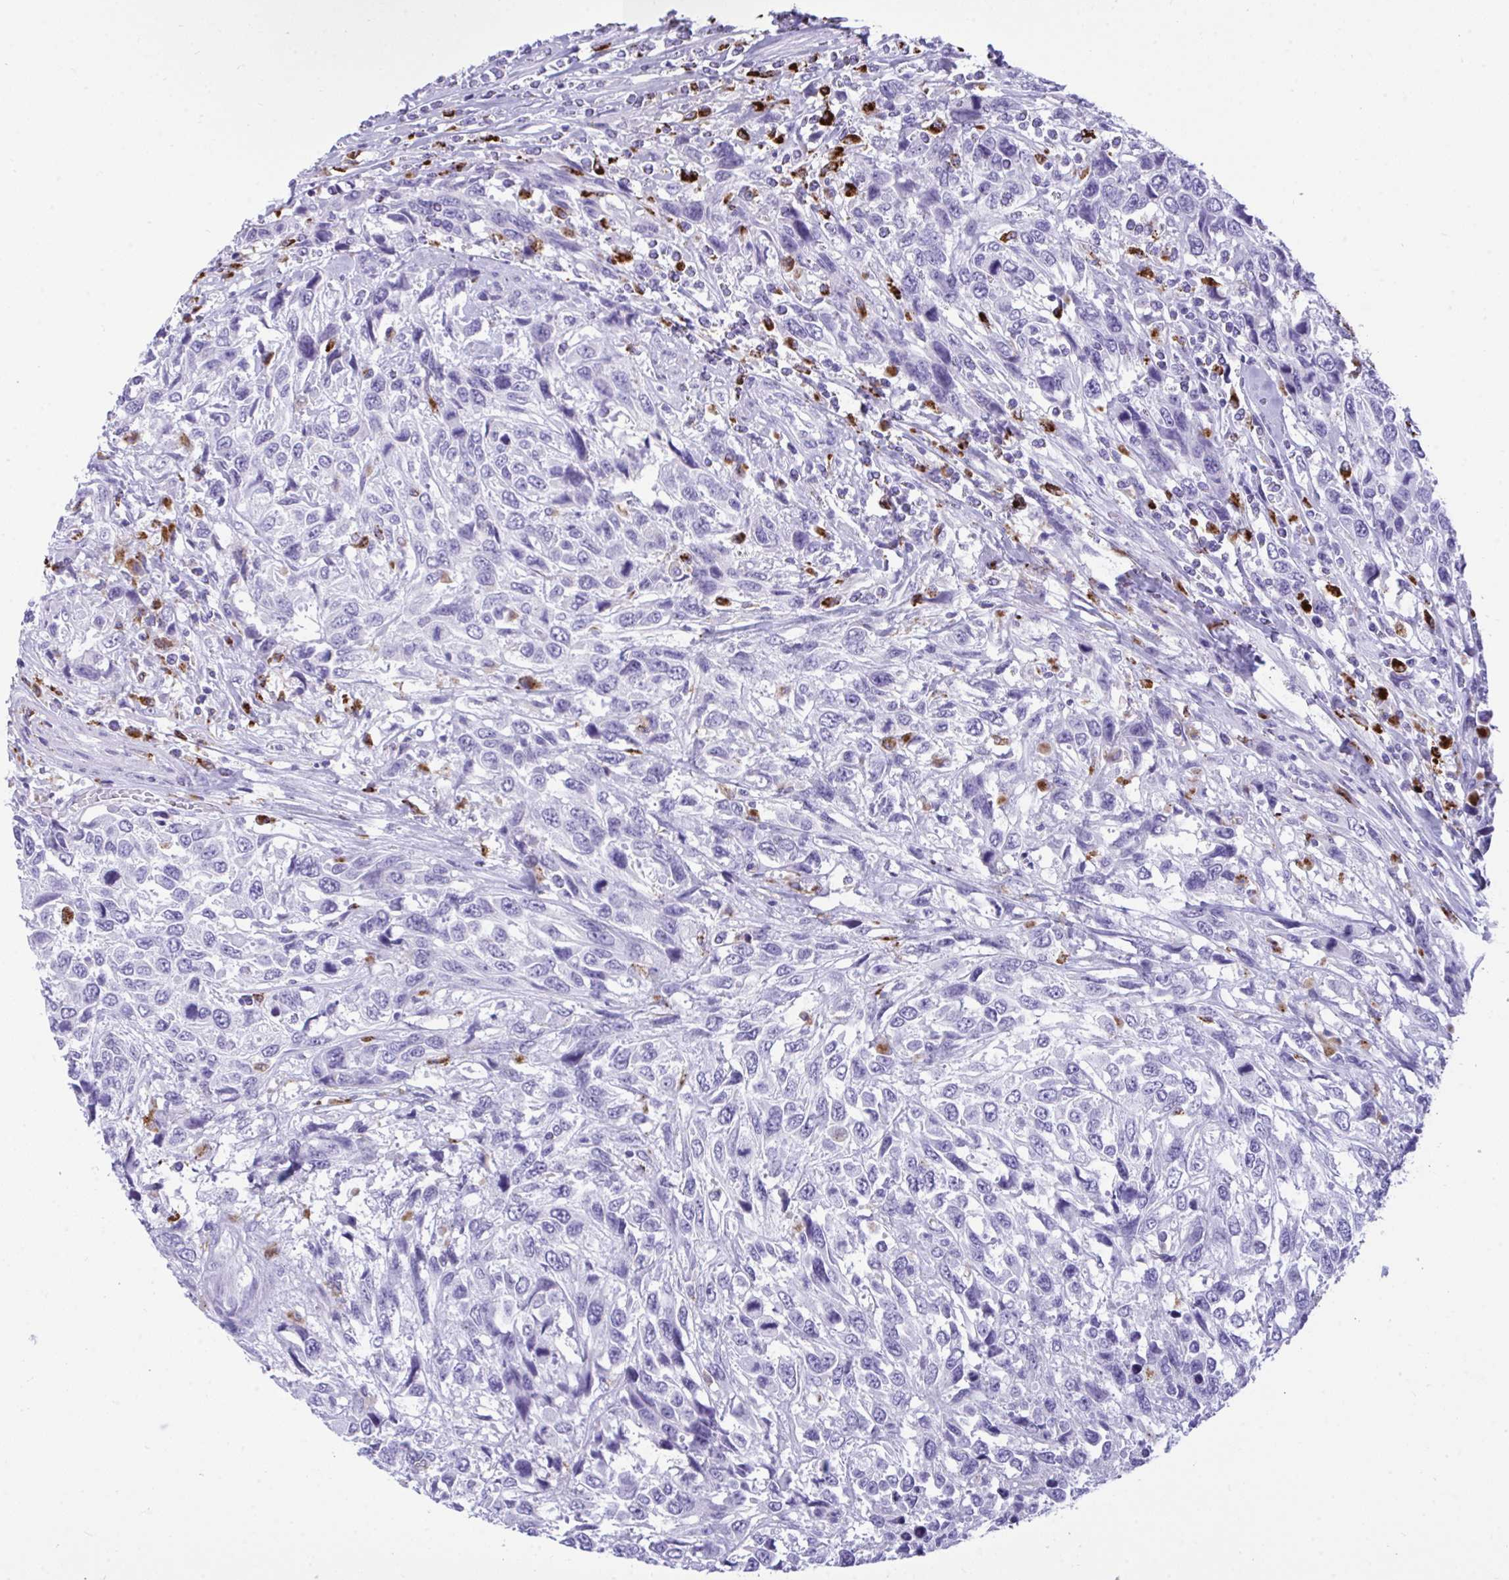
{"staining": {"intensity": "negative", "quantity": "none", "location": "none"}, "tissue": "urothelial cancer", "cell_type": "Tumor cells", "image_type": "cancer", "snomed": [{"axis": "morphology", "description": "Urothelial carcinoma, High grade"}, {"axis": "topography", "description": "Urinary bladder"}], "caption": "The immunohistochemistry photomicrograph has no significant positivity in tumor cells of urothelial carcinoma (high-grade) tissue.", "gene": "CPVL", "patient": {"sex": "female", "age": 70}}